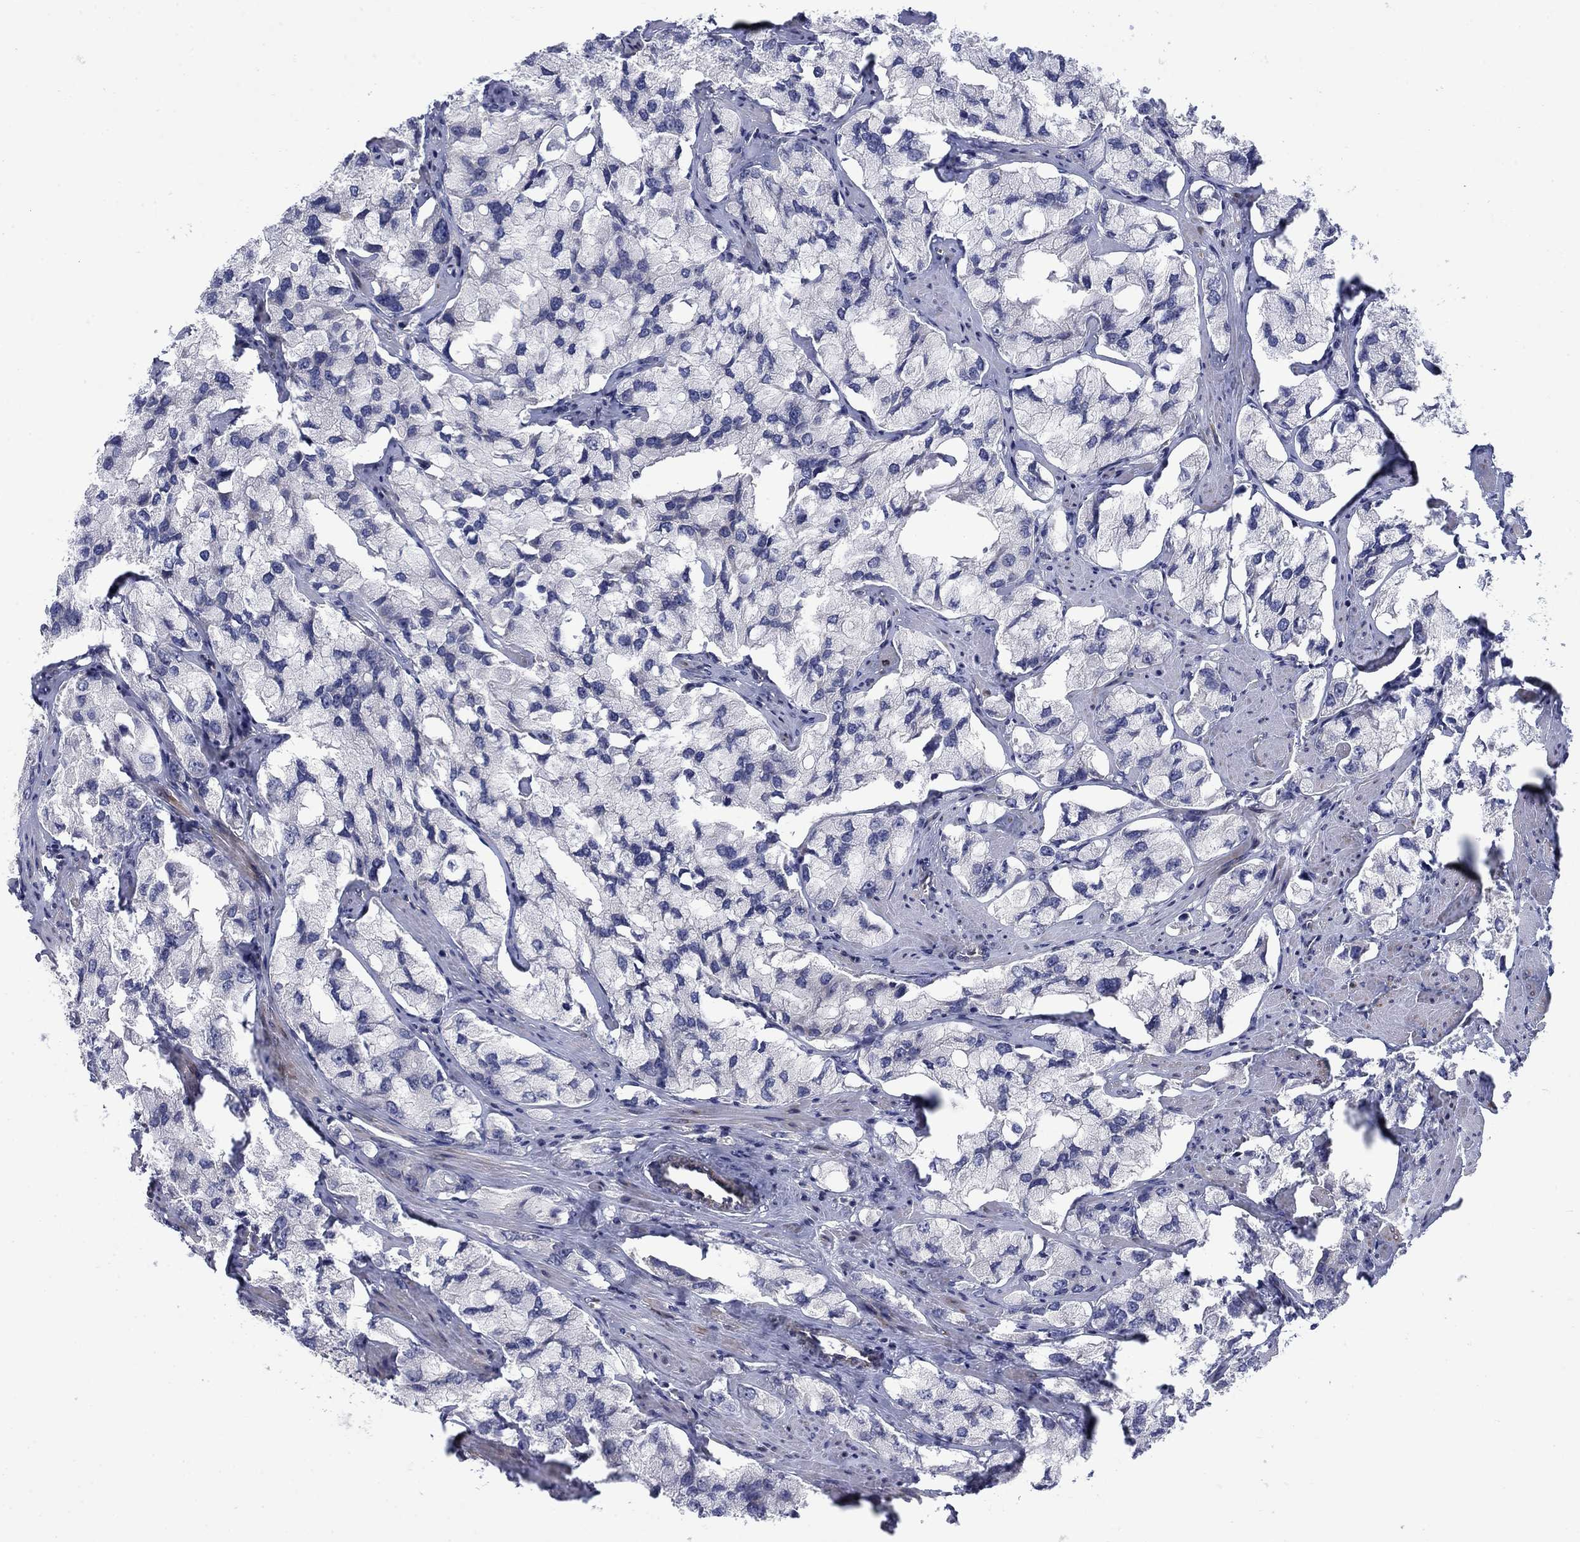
{"staining": {"intensity": "negative", "quantity": "none", "location": "none"}, "tissue": "prostate cancer", "cell_type": "Tumor cells", "image_type": "cancer", "snomed": [{"axis": "morphology", "description": "Adenocarcinoma, NOS"}, {"axis": "topography", "description": "Prostate and seminal vesicle, NOS"}, {"axis": "topography", "description": "Prostate"}], "caption": "DAB immunohistochemical staining of prostate cancer displays no significant positivity in tumor cells.", "gene": "FXR1", "patient": {"sex": "male", "age": 64}}